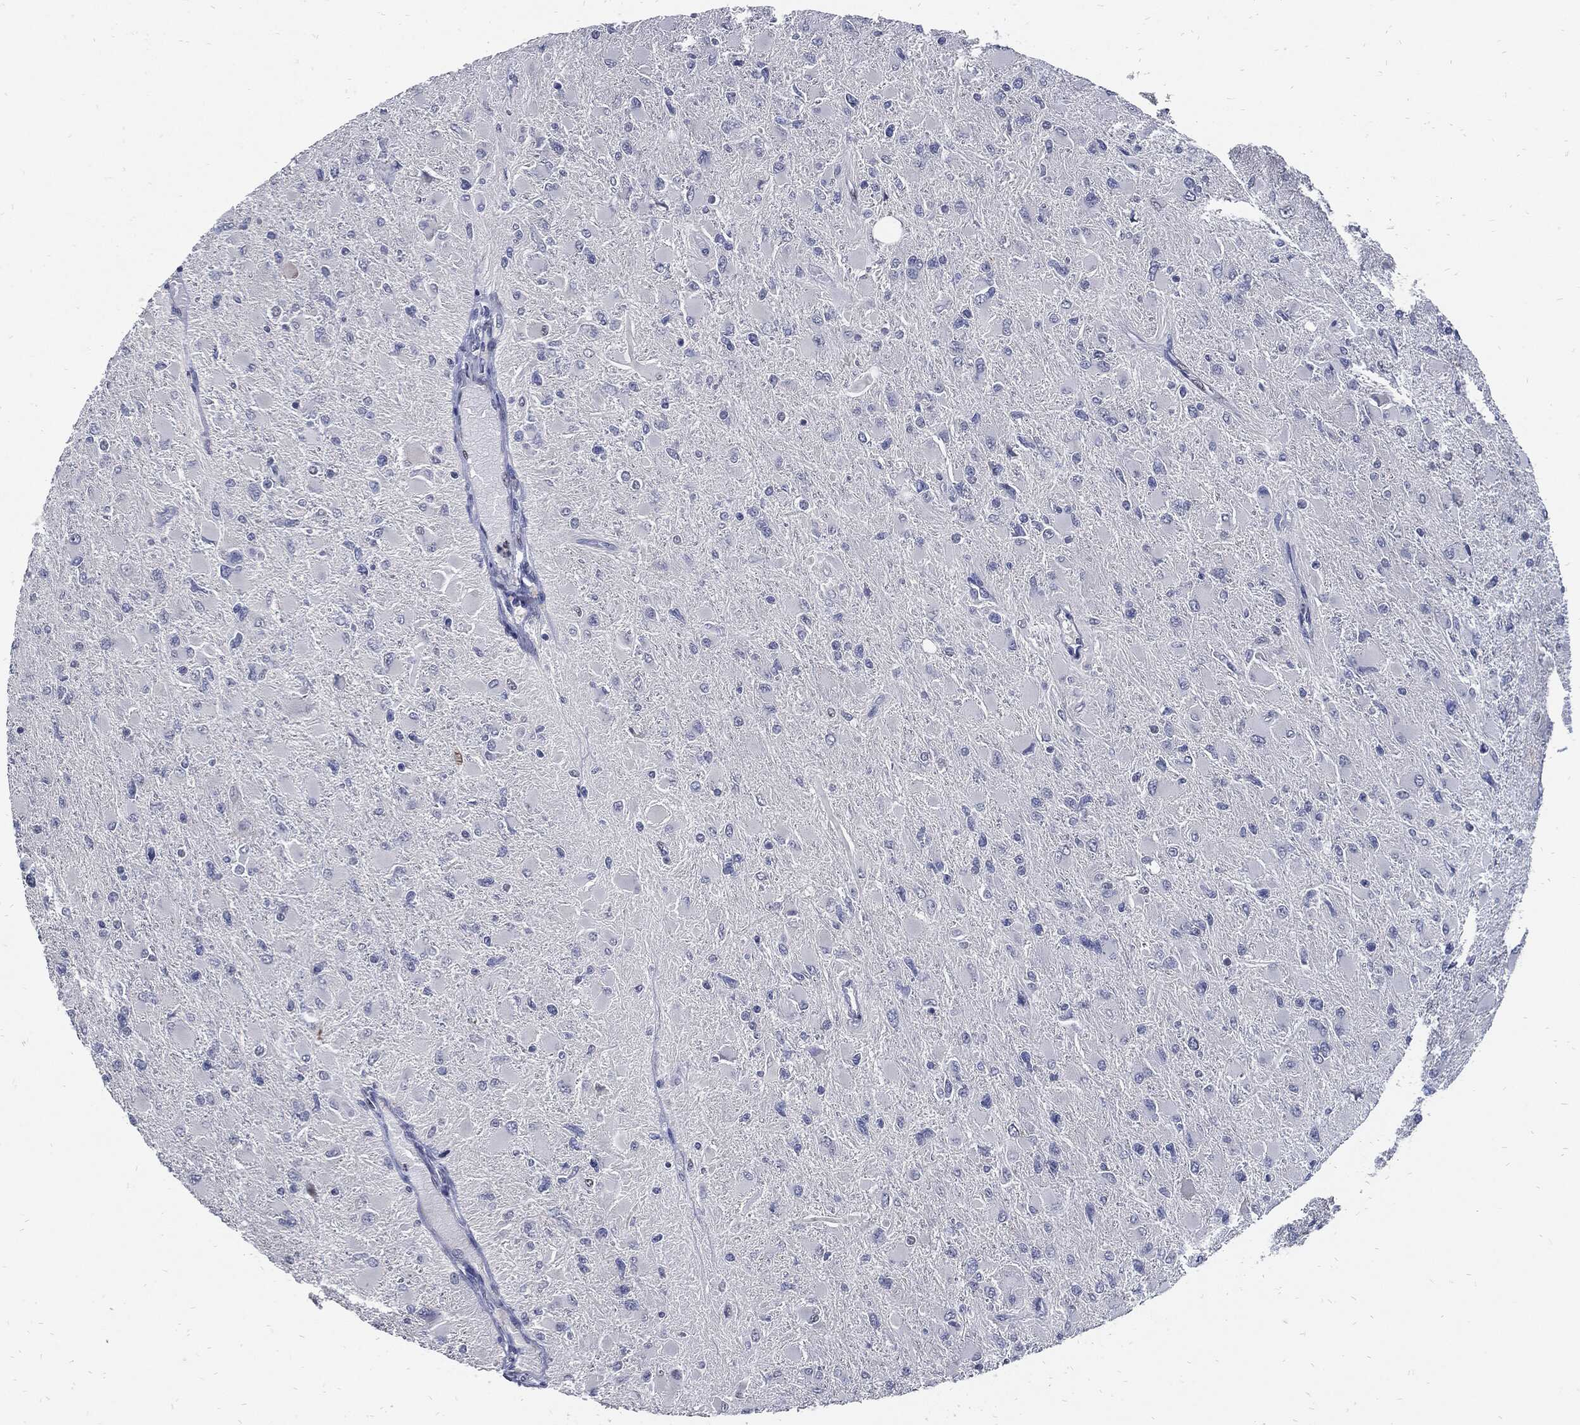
{"staining": {"intensity": "negative", "quantity": "none", "location": "none"}, "tissue": "glioma", "cell_type": "Tumor cells", "image_type": "cancer", "snomed": [{"axis": "morphology", "description": "Glioma, malignant, High grade"}, {"axis": "topography", "description": "Cerebral cortex"}], "caption": "This is a image of immunohistochemistry staining of malignant glioma (high-grade), which shows no staining in tumor cells.", "gene": "NBN", "patient": {"sex": "female", "age": 36}}